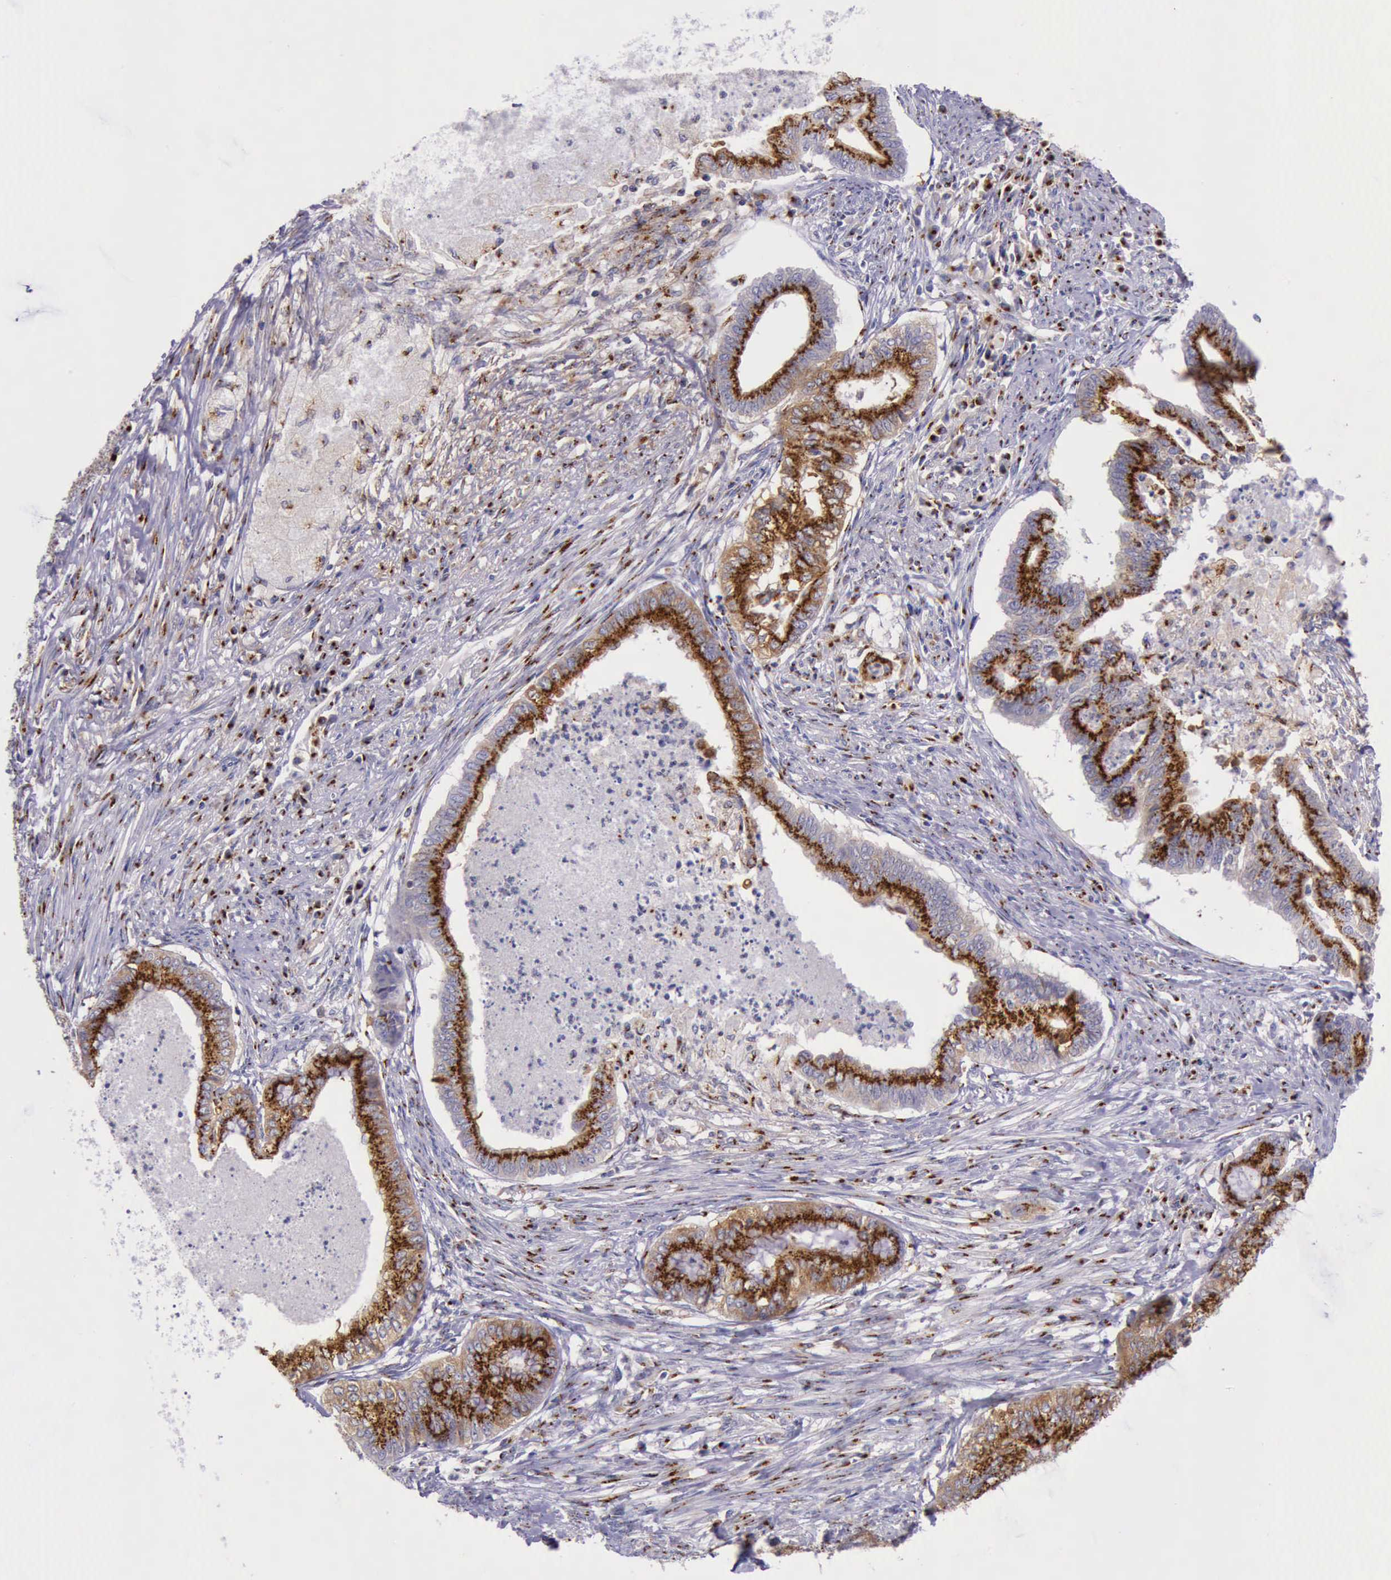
{"staining": {"intensity": "strong", "quantity": ">75%", "location": "cytoplasmic/membranous"}, "tissue": "endometrial cancer", "cell_type": "Tumor cells", "image_type": "cancer", "snomed": [{"axis": "morphology", "description": "Necrosis, NOS"}, {"axis": "morphology", "description": "Adenocarcinoma, NOS"}, {"axis": "topography", "description": "Endometrium"}], "caption": "Endometrial cancer (adenocarcinoma) was stained to show a protein in brown. There is high levels of strong cytoplasmic/membranous staining in about >75% of tumor cells. (DAB (3,3'-diaminobenzidine) IHC with brightfield microscopy, high magnification).", "gene": "GOLGA5", "patient": {"sex": "female", "age": 79}}